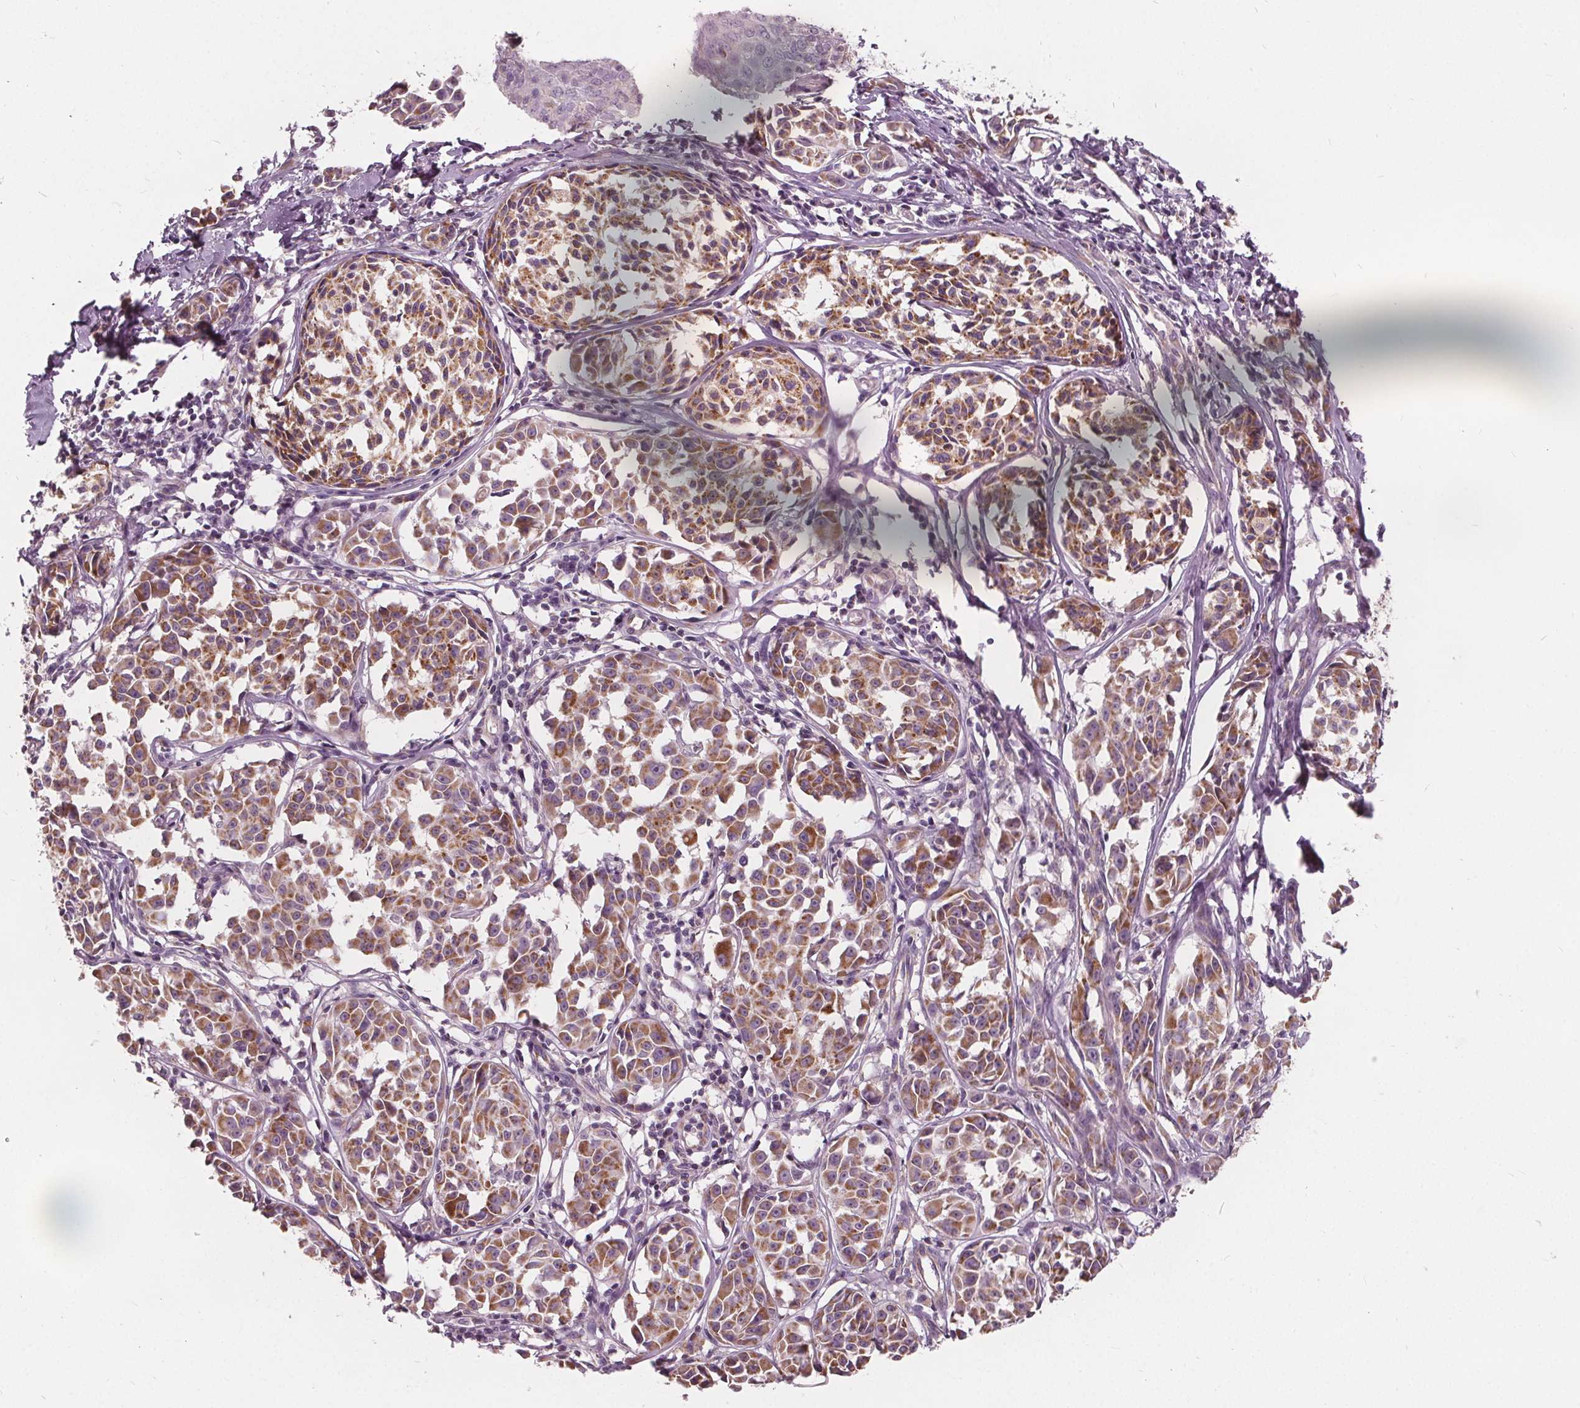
{"staining": {"intensity": "moderate", "quantity": ">75%", "location": "cytoplasmic/membranous"}, "tissue": "melanoma", "cell_type": "Tumor cells", "image_type": "cancer", "snomed": [{"axis": "morphology", "description": "Malignant melanoma, NOS"}, {"axis": "topography", "description": "Skin"}], "caption": "Immunohistochemistry micrograph of malignant melanoma stained for a protein (brown), which exhibits medium levels of moderate cytoplasmic/membranous staining in approximately >75% of tumor cells.", "gene": "ECI2", "patient": {"sex": "male", "age": 51}}